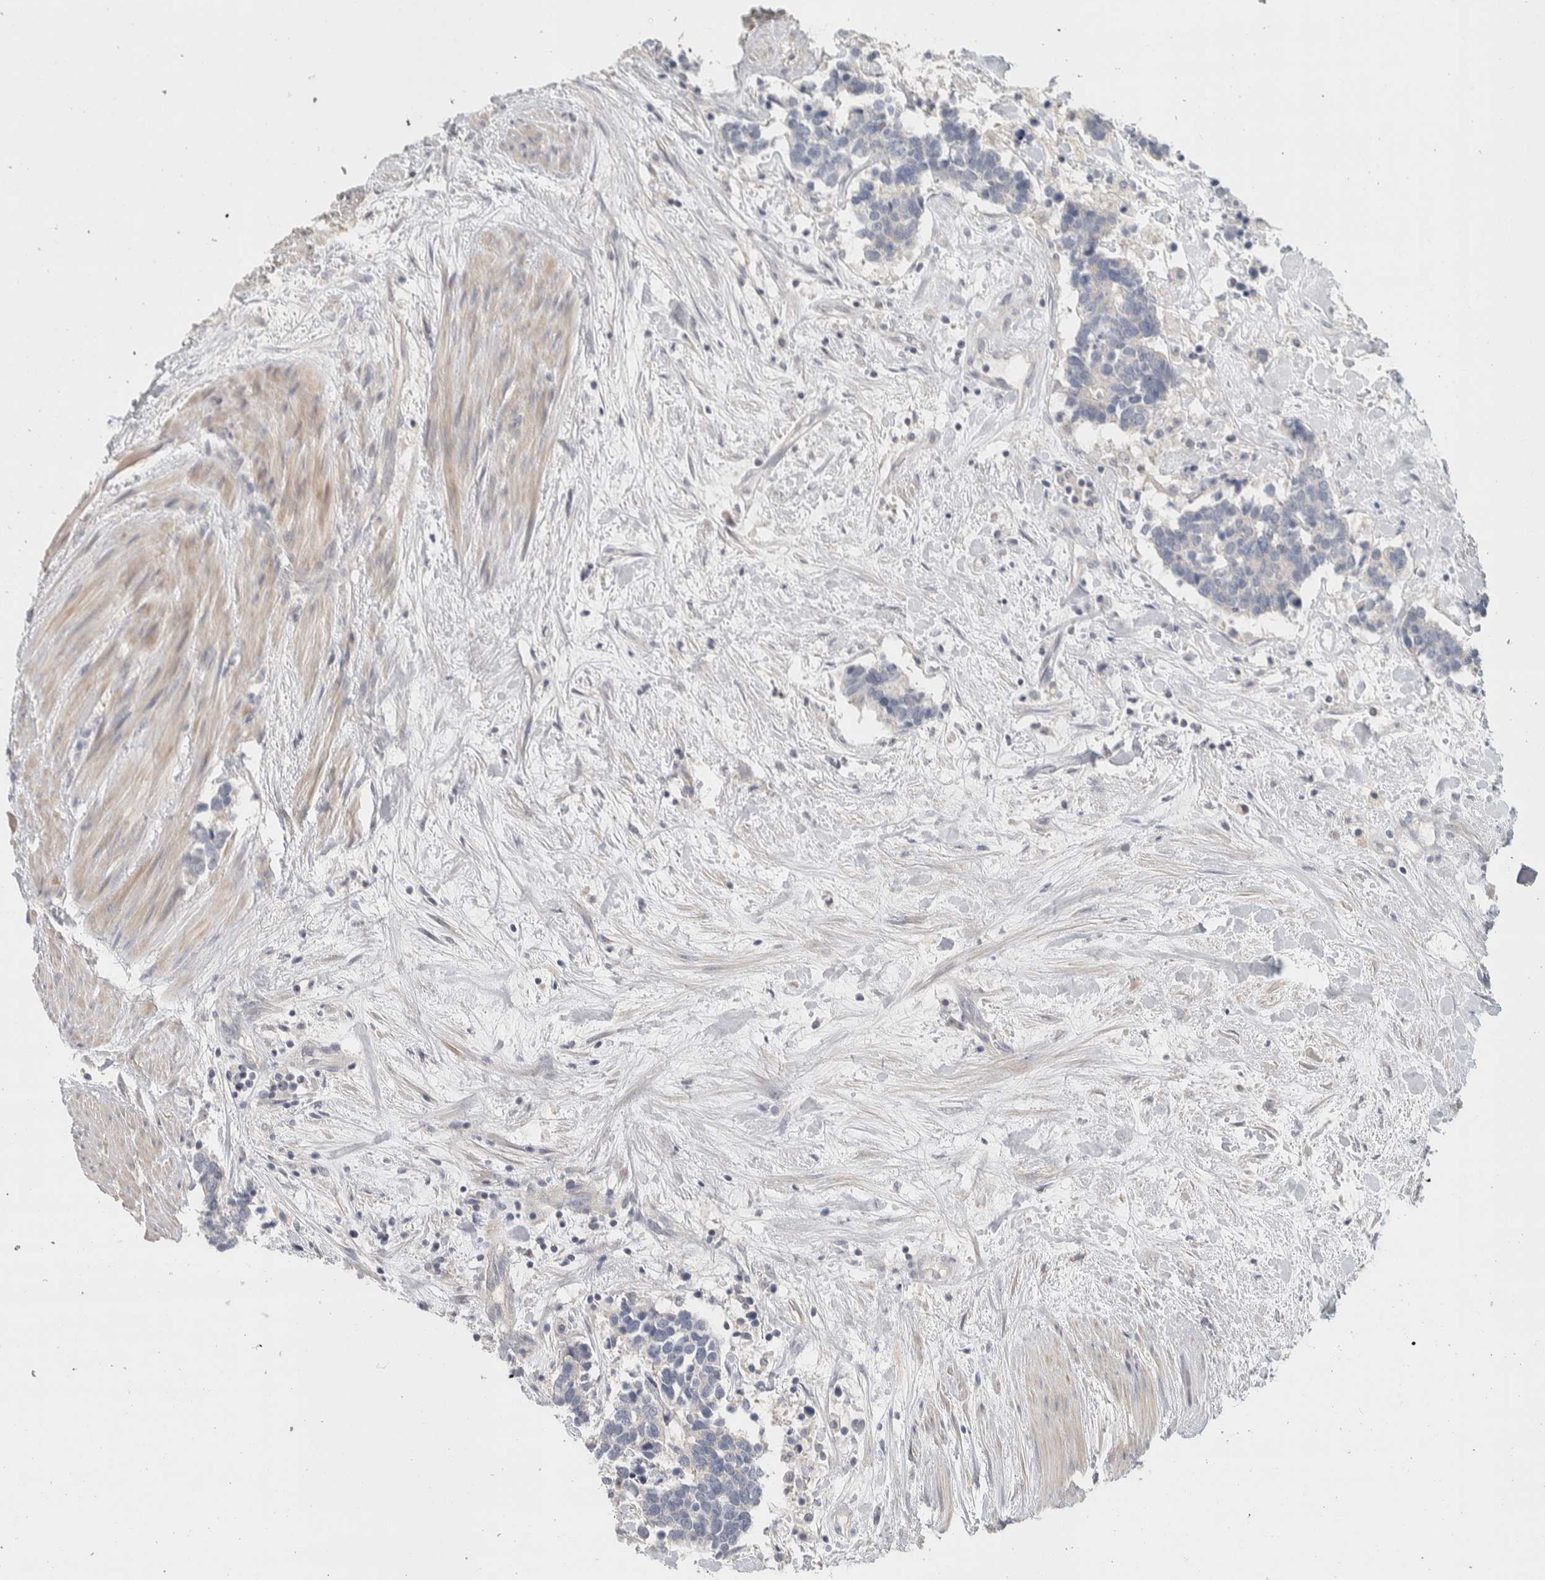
{"staining": {"intensity": "negative", "quantity": "none", "location": "none"}, "tissue": "carcinoid", "cell_type": "Tumor cells", "image_type": "cancer", "snomed": [{"axis": "morphology", "description": "Carcinoma, NOS"}, {"axis": "morphology", "description": "Carcinoid, malignant, NOS"}, {"axis": "topography", "description": "Urinary bladder"}], "caption": "The image shows no significant expression in tumor cells of carcinoid. (Brightfield microscopy of DAB immunohistochemistry (IHC) at high magnification).", "gene": "DCXR", "patient": {"sex": "male", "age": 57}}